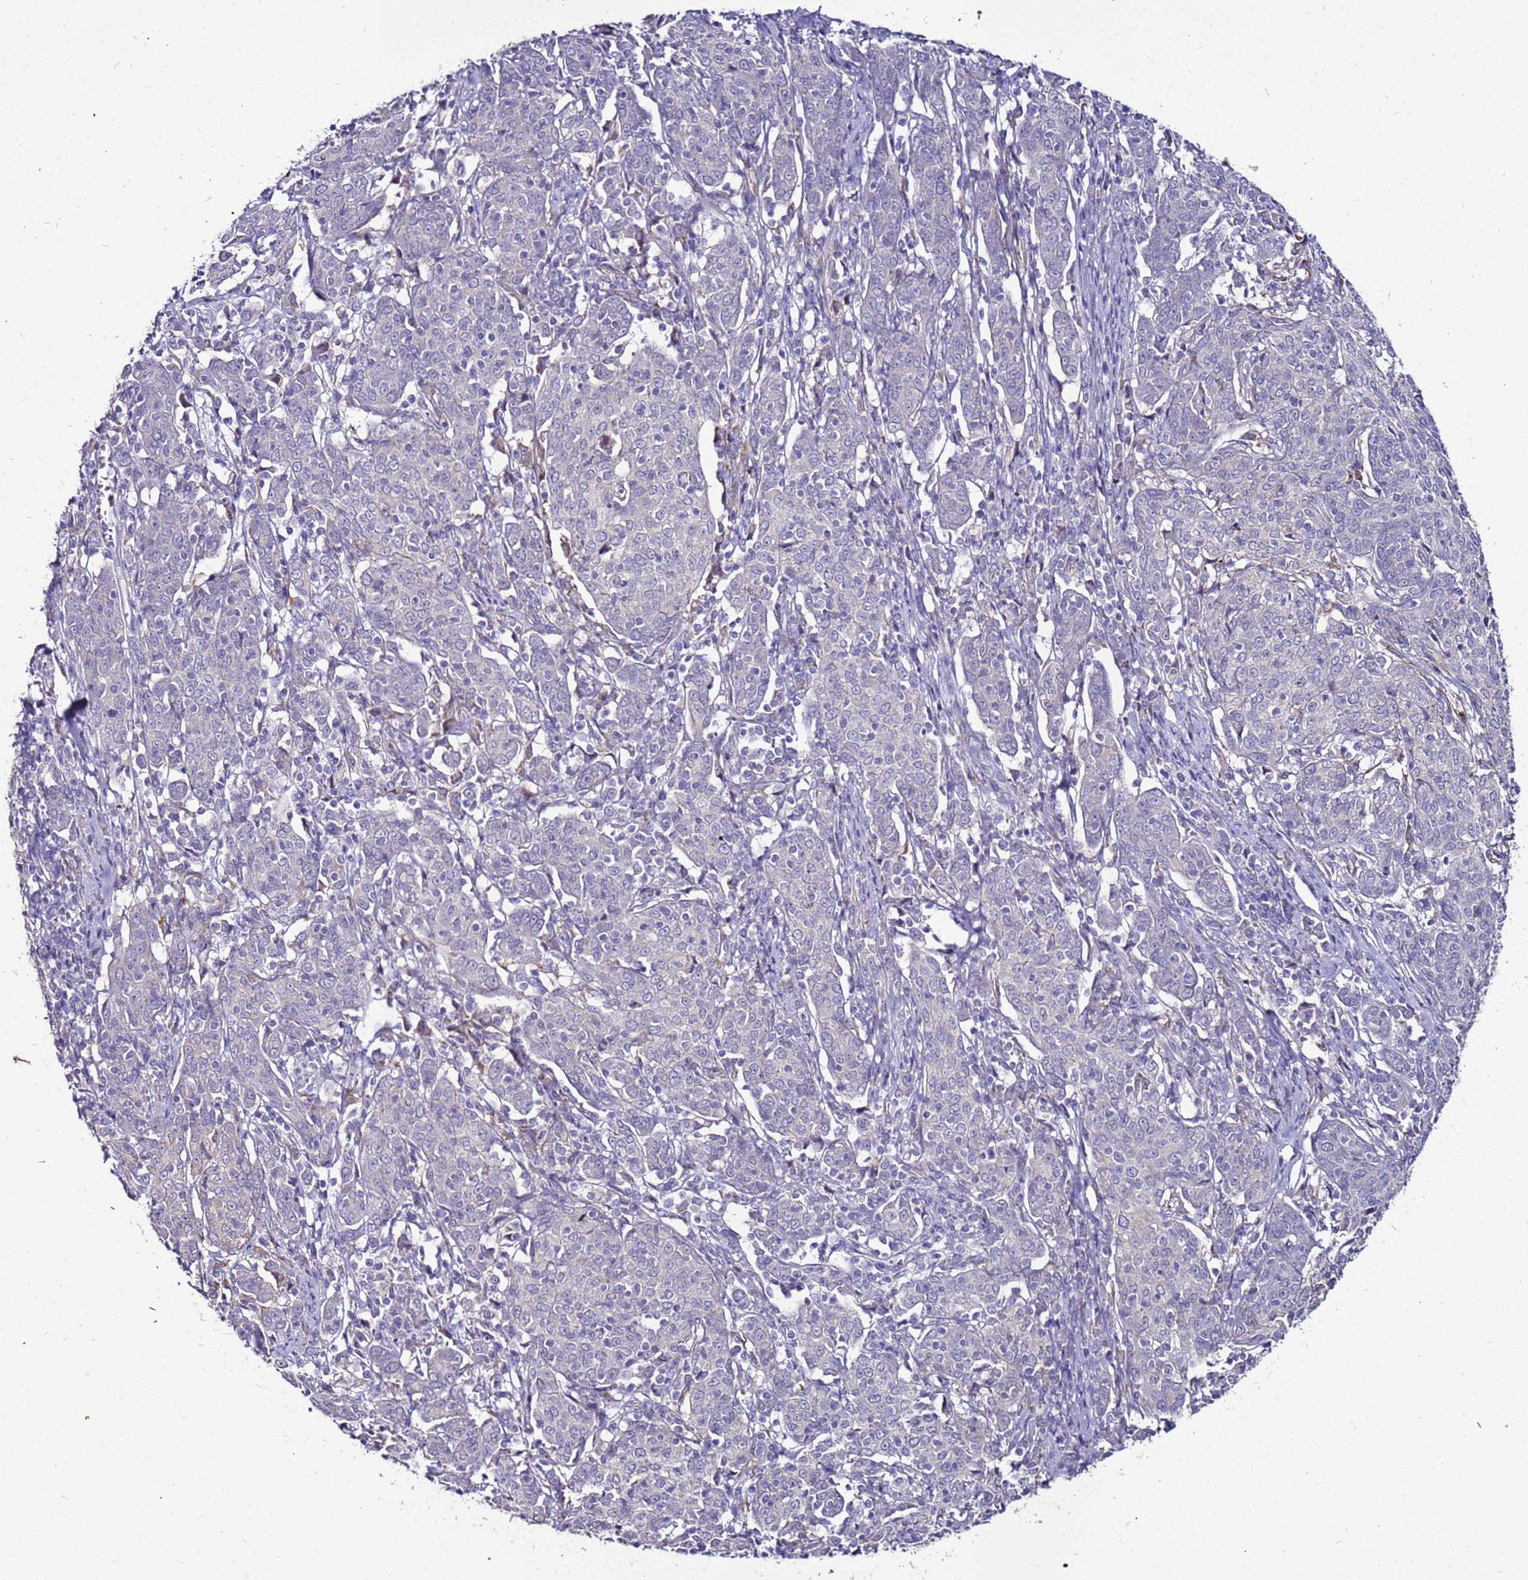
{"staining": {"intensity": "negative", "quantity": "none", "location": "none"}, "tissue": "cervical cancer", "cell_type": "Tumor cells", "image_type": "cancer", "snomed": [{"axis": "morphology", "description": "Squamous cell carcinoma, NOS"}, {"axis": "topography", "description": "Cervix"}], "caption": "Photomicrograph shows no significant protein positivity in tumor cells of cervical squamous cell carcinoma.", "gene": "SLC44A3", "patient": {"sex": "female", "age": 67}}